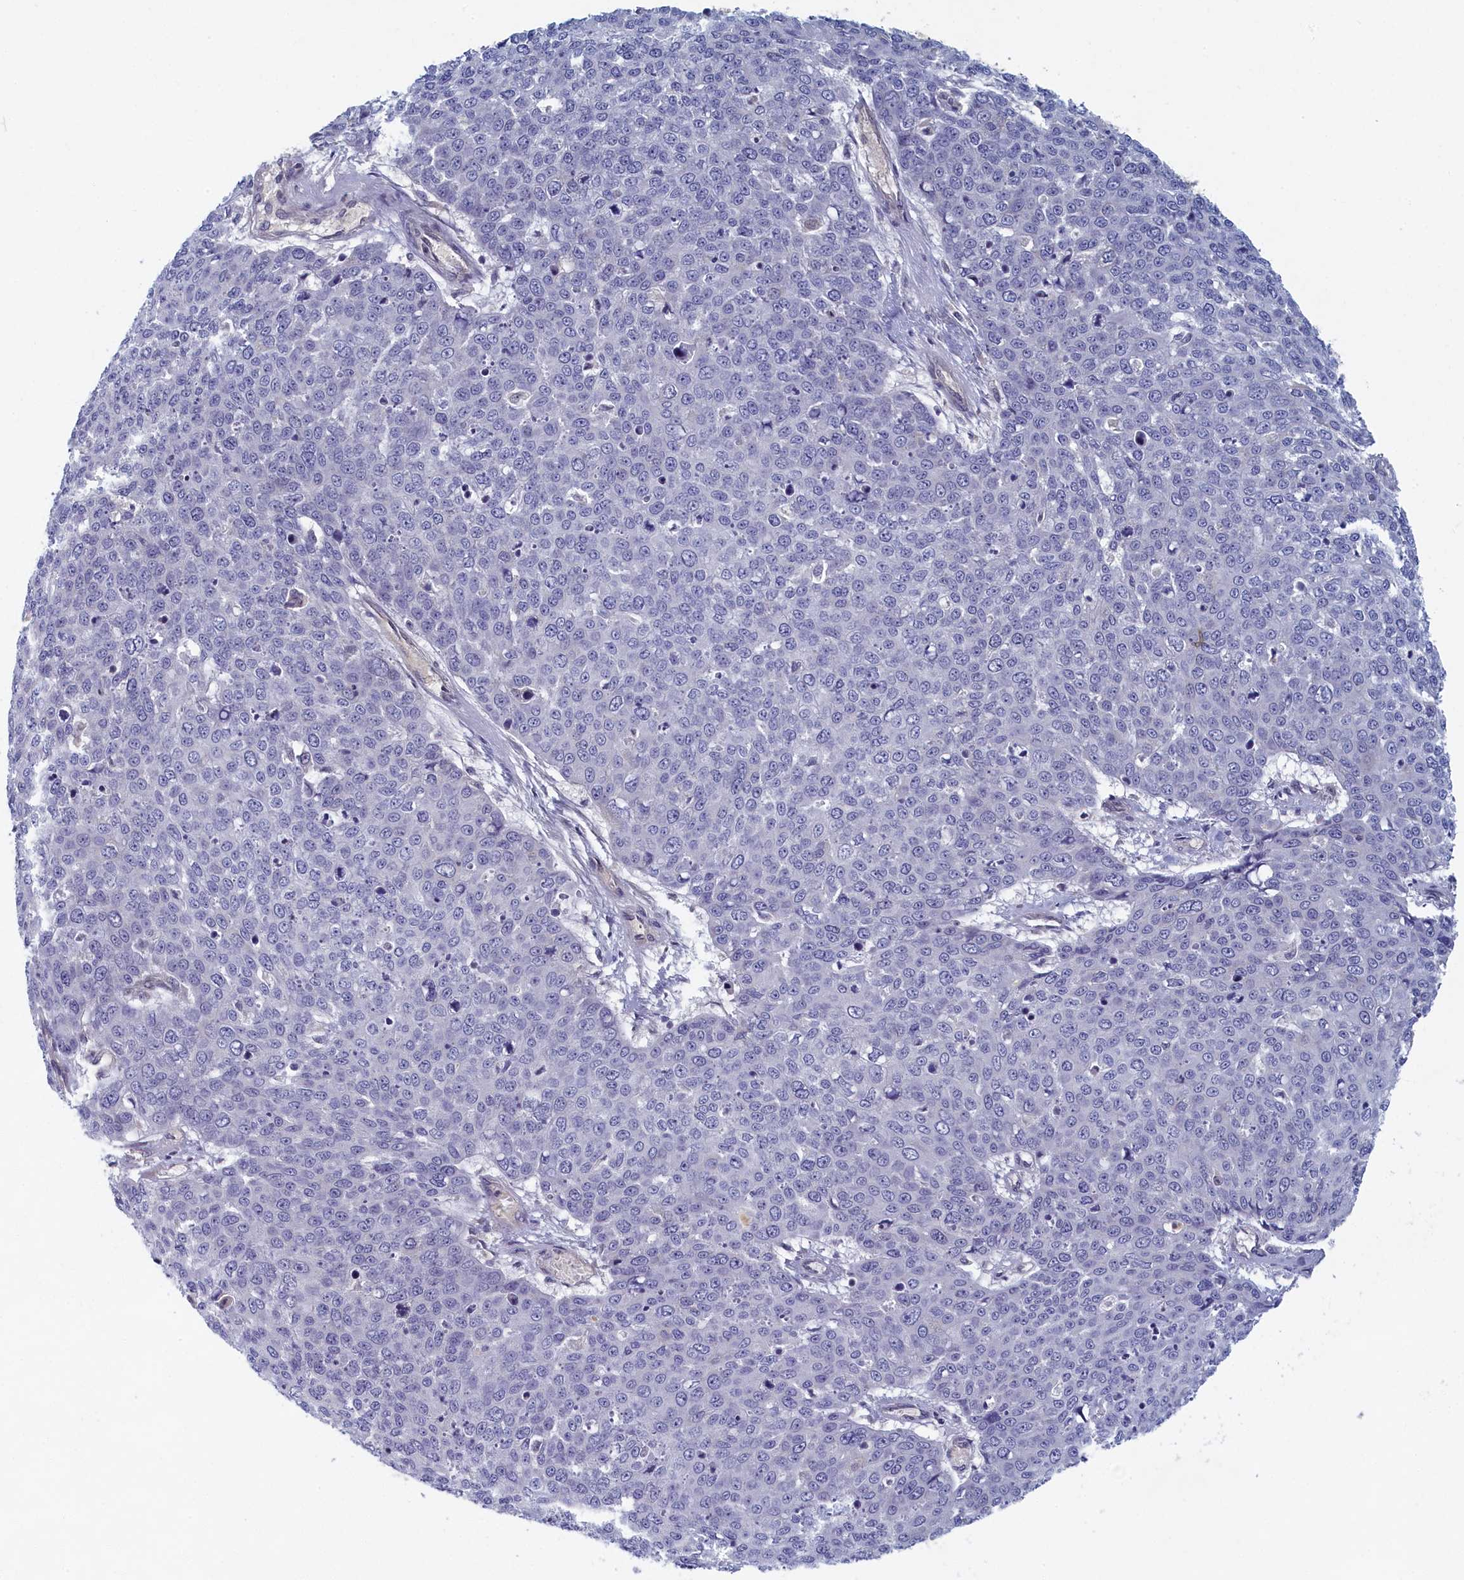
{"staining": {"intensity": "negative", "quantity": "none", "location": "none"}, "tissue": "skin cancer", "cell_type": "Tumor cells", "image_type": "cancer", "snomed": [{"axis": "morphology", "description": "Squamous cell carcinoma, NOS"}, {"axis": "topography", "description": "Skin"}], "caption": "Tumor cells are negative for brown protein staining in skin cancer (squamous cell carcinoma).", "gene": "DNAJC17", "patient": {"sex": "male", "age": 71}}